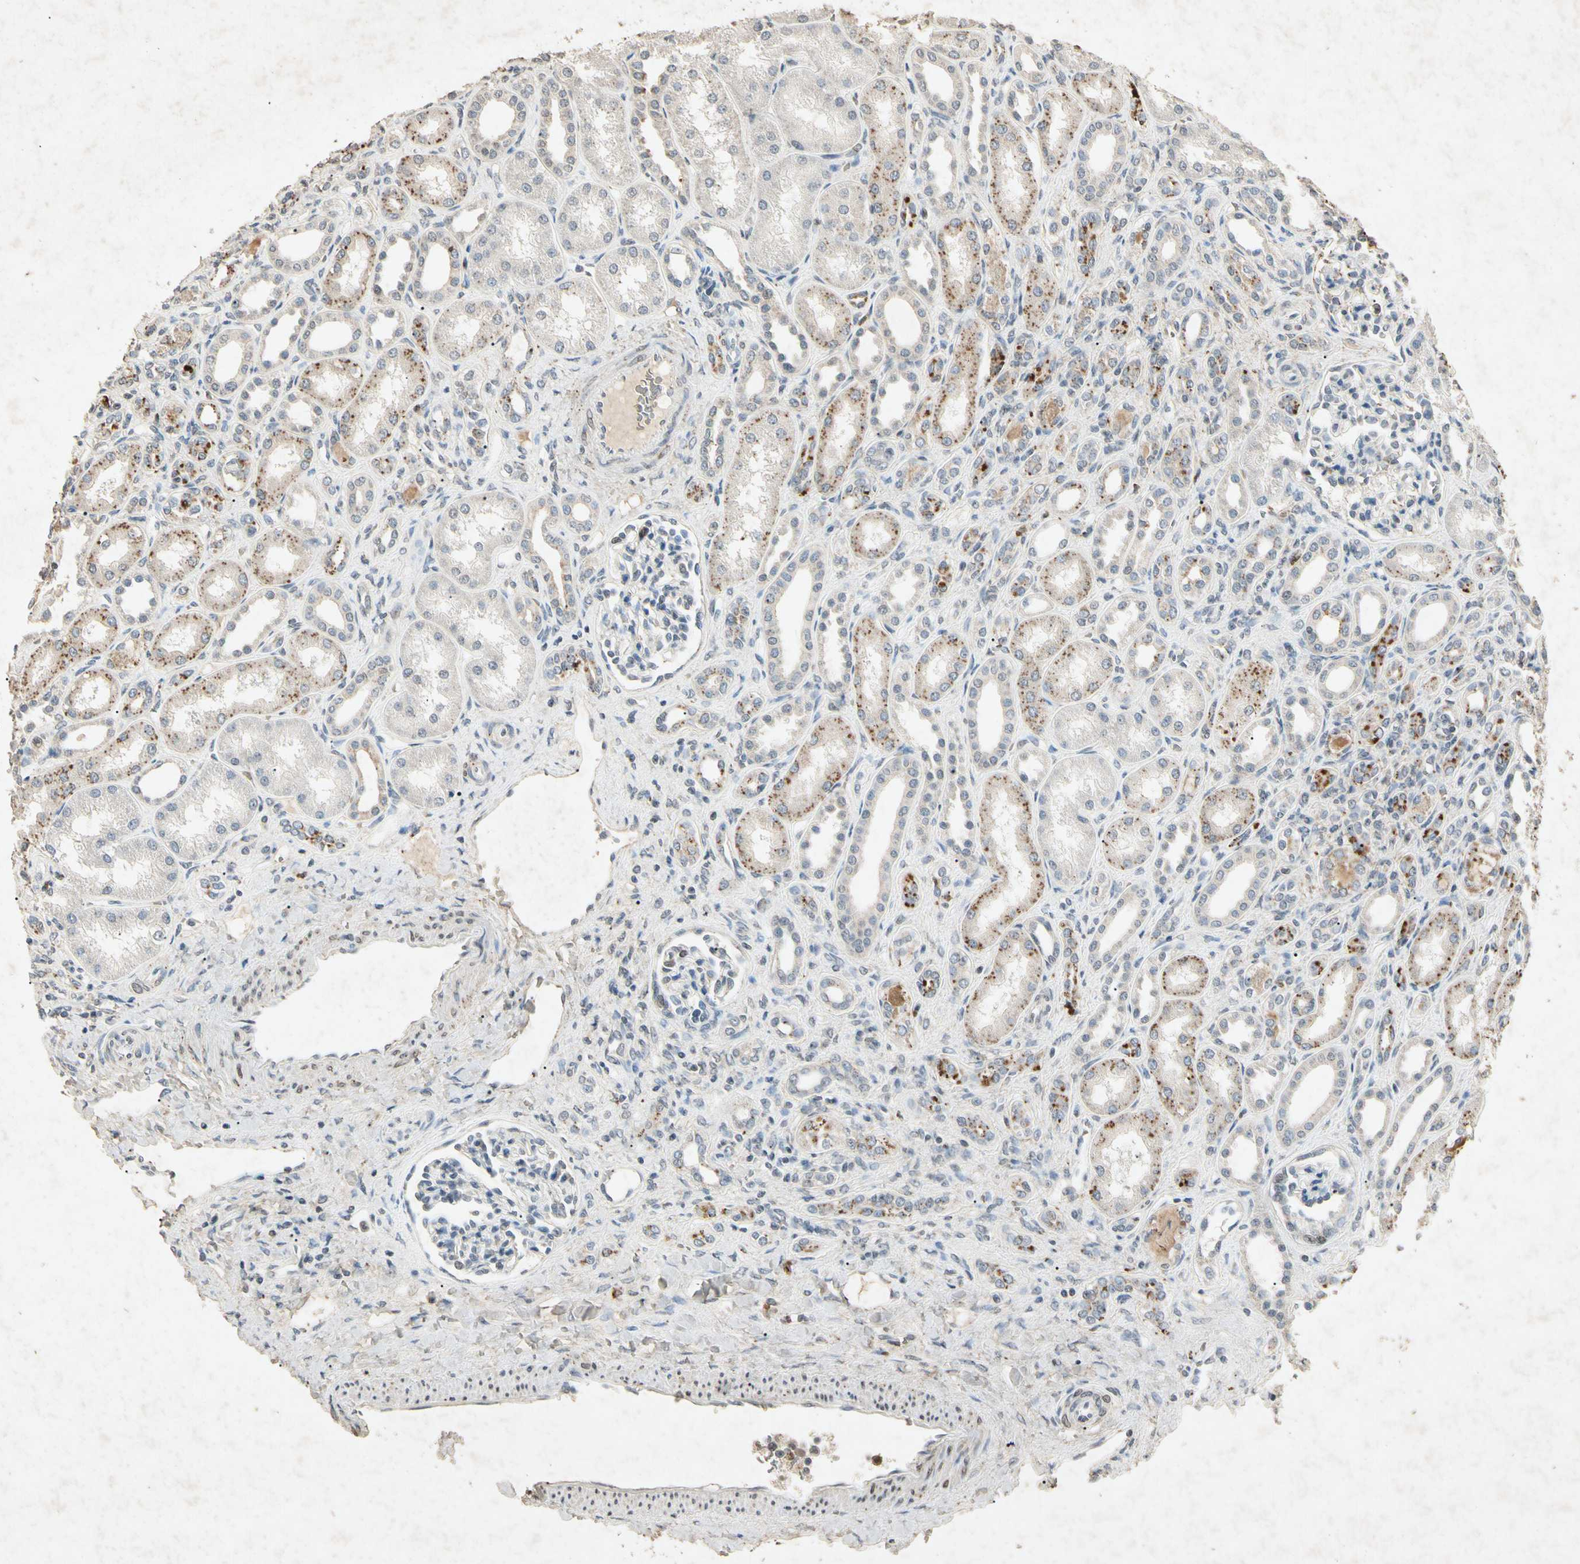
{"staining": {"intensity": "moderate", "quantity": "<25%", "location": "nuclear"}, "tissue": "kidney", "cell_type": "Cells in glomeruli", "image_type": "normal", "snomed": [{"axis": "morphology", "description": "Normal tissue, NOS"}, {"axis": "topography", "description": "Kidney"}], "caption": "Protein staining by IHC reveals moderate nuclear expression in about <25% of cells in glomeruli in normal kidney. The protein is stained brown, and the nuclei are stained in blue (DAB IHC with brightfield microscopy, high magnification).", "gene": "MSRB1", "patient": {"sex": "male", "age": 7}}